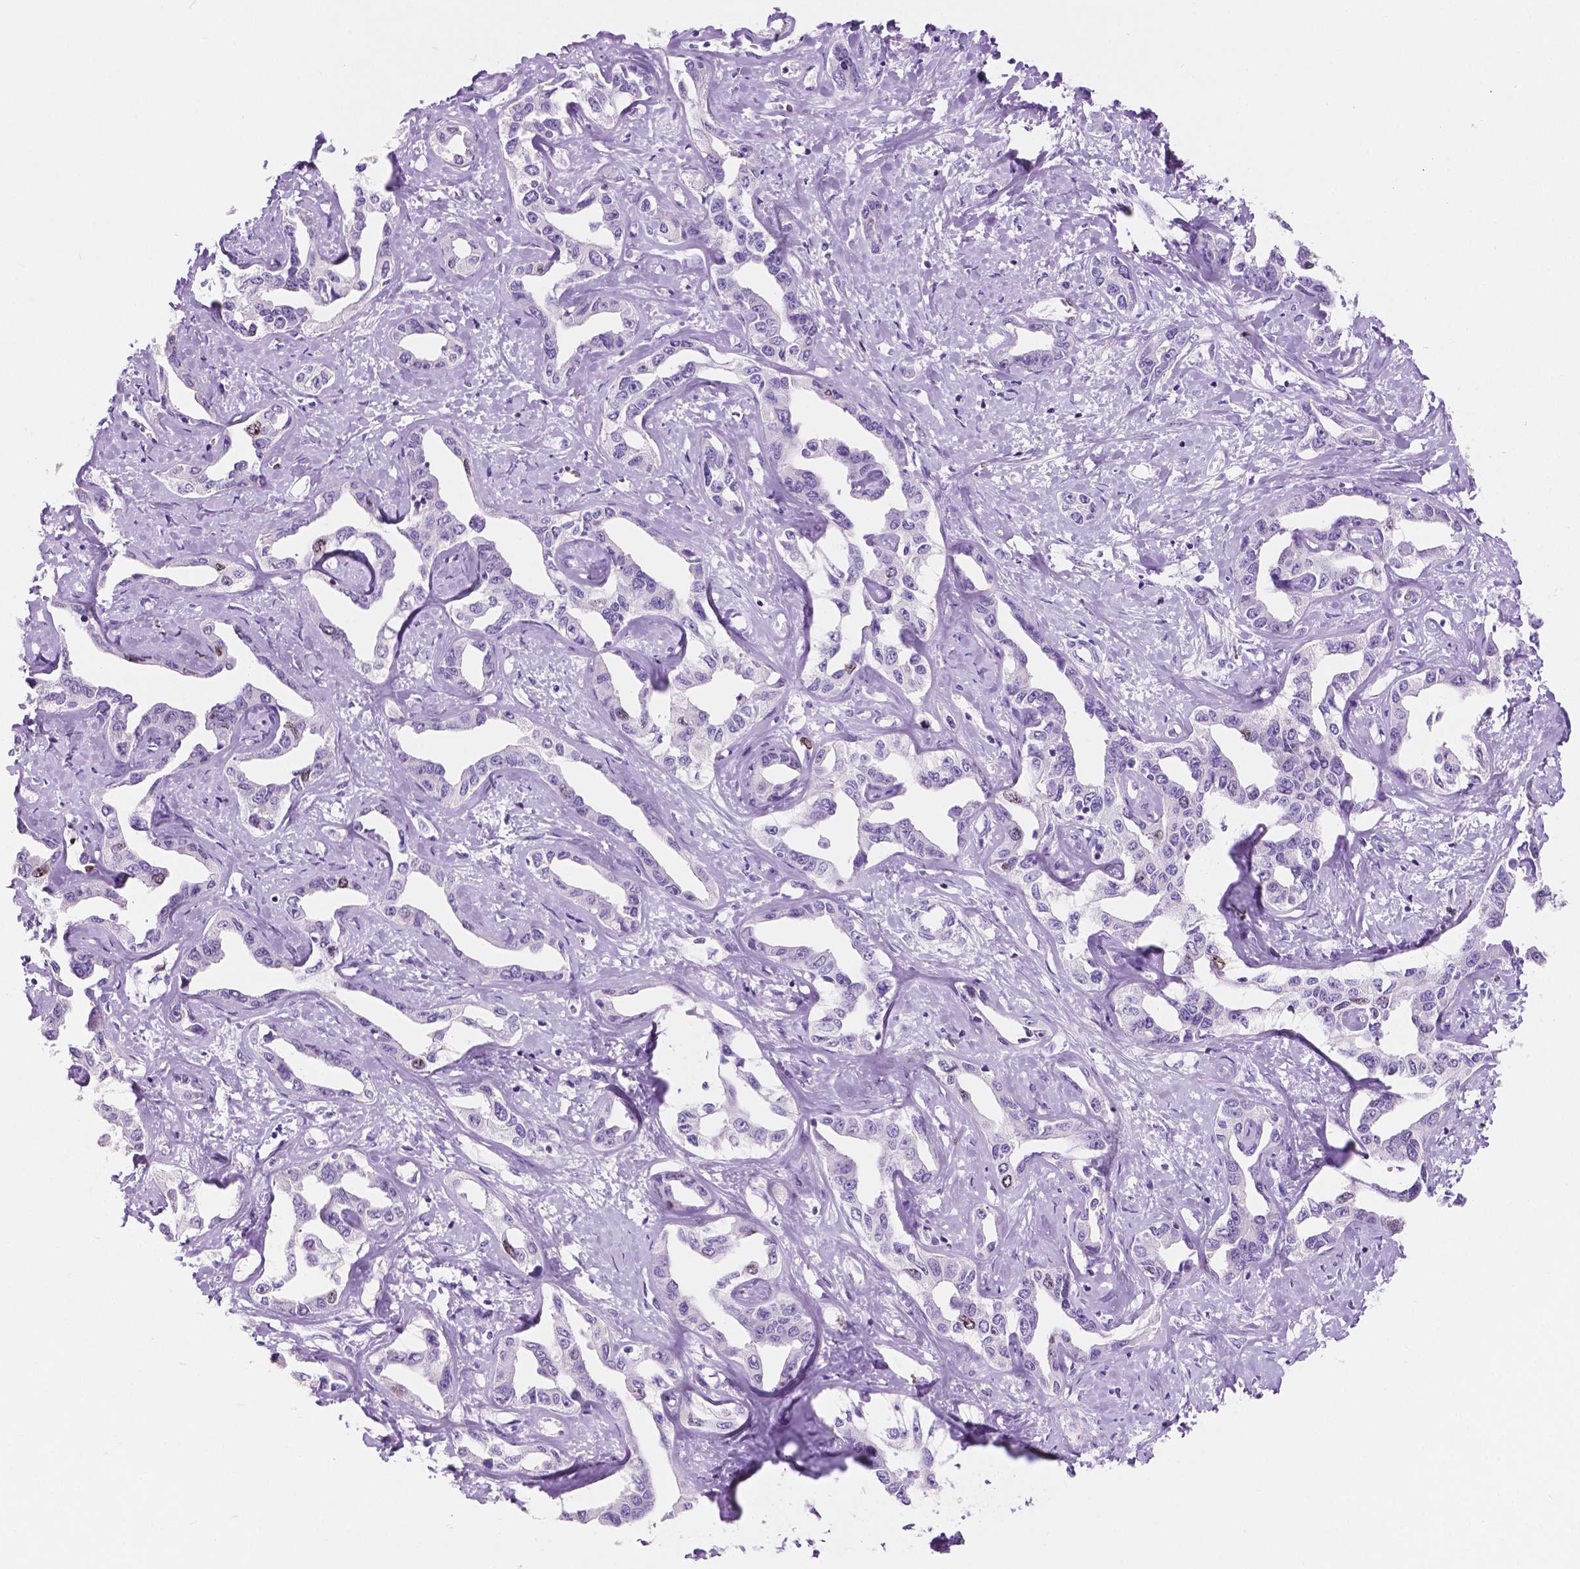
{"staining": {"intensity": "weak", "quantity": "<25%", "location": "nuclear"}, "tissue": "liver cancer", "cell_type": "Tumor cells", "image_type": "cancer", "snomed": [{"axis": "morphology", "description": "Cholangiocarcinoma"}, {"axis": "topography", "description": "Liver"}], "caption": "DAB immunohistochemical staining of liver cancer demonstrates no significant staining in tumor cells.", "gene": "SIAH2", "patient": {"sex": "male", "age": 59}}